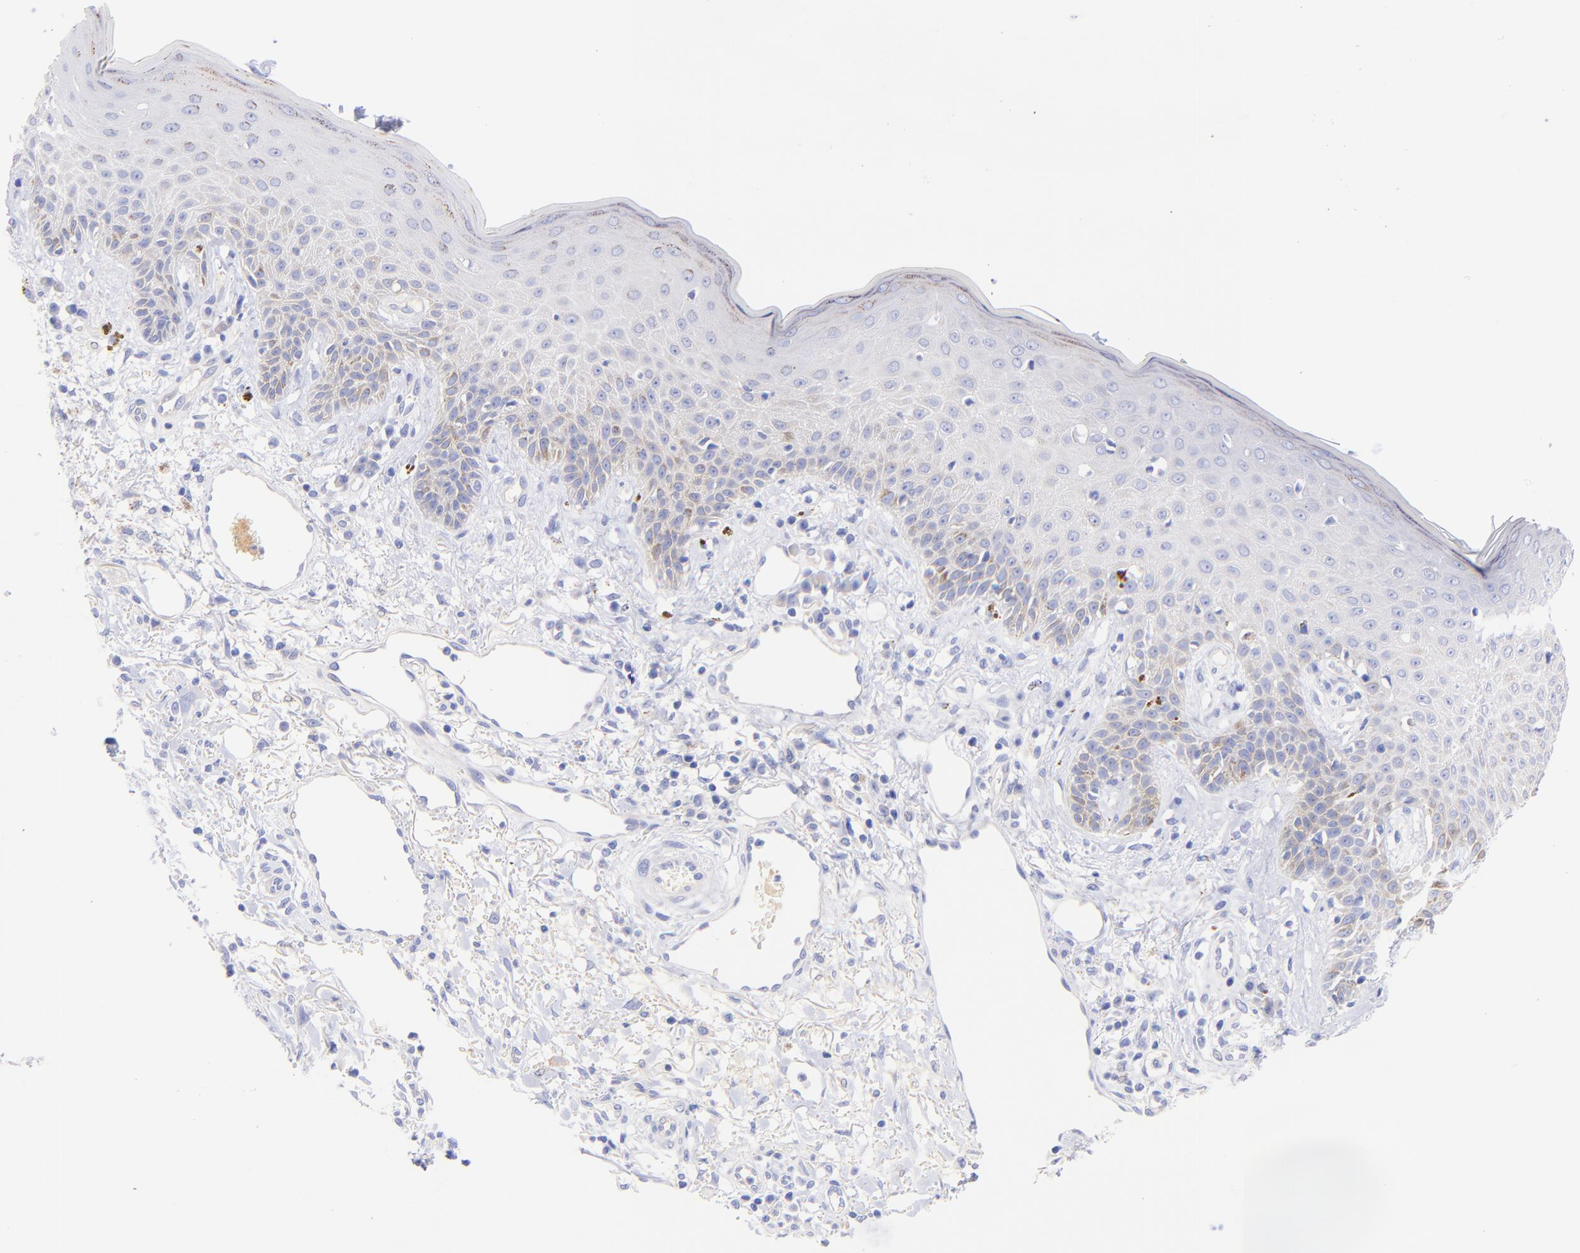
{"staining": {"intensity": "weak", "quantity": "25%-75%", "location": "cytoplasmic/membranous"}, "tissue": "skin cancer", "cell_type": "Tumor cells", "image_type": "cancer", "snomed": [{"axis": "morphology", "description": "Squamous cell carcinoma, NOS"}, {"axis": "topography", "description": "Skin"}], "caption": "Human skin squamous cell carcinoma stained with a protein marker reveals weak staining in tumor cells.", "gene": "GPHN", "patient": {"sex": "female", "age": 59}}